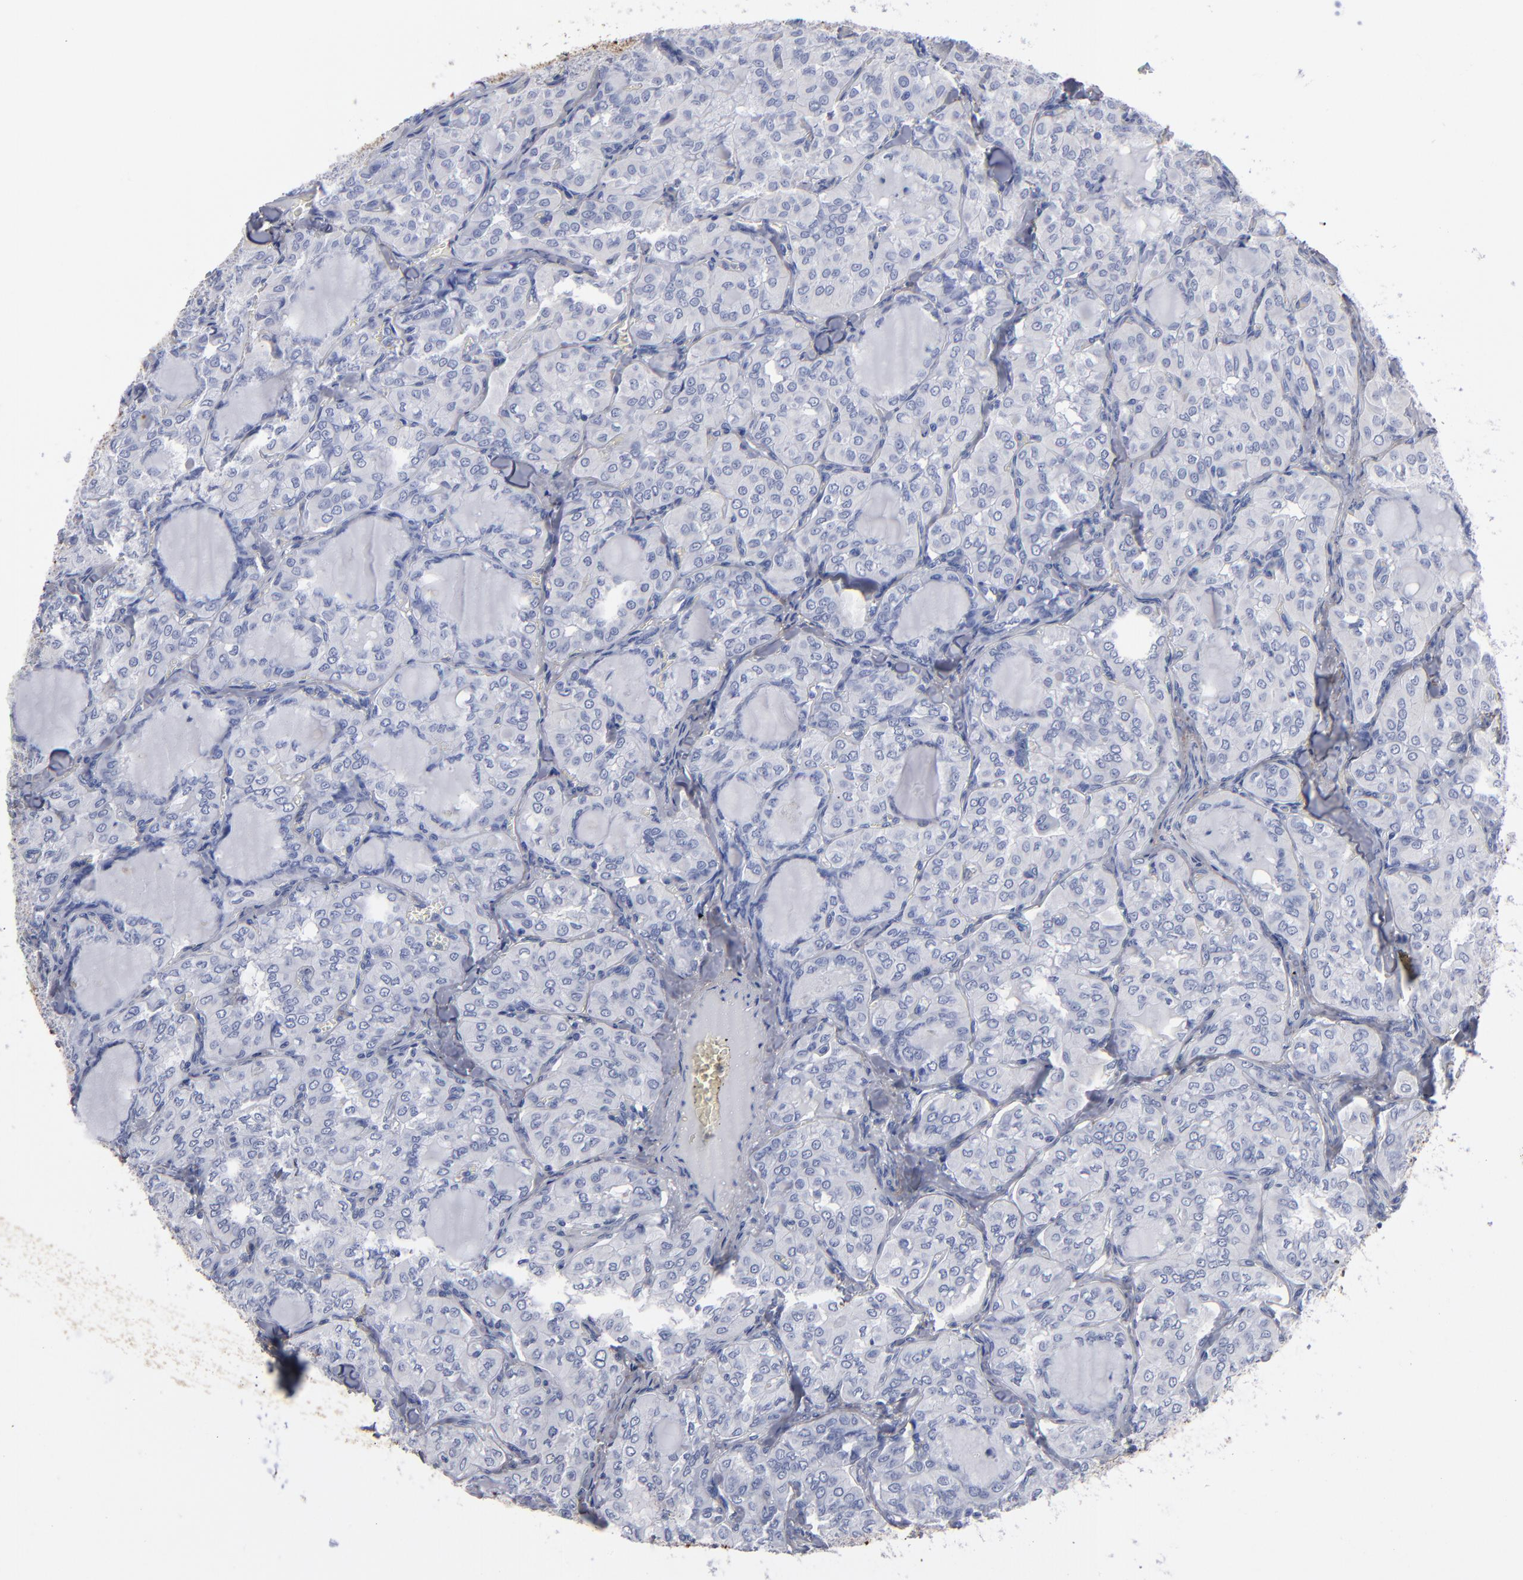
{"staining": {"intensity": "negative", "quantity": "none", "location": "none"}, "tissue": "thyroid cancer", "cell_type": "Tumor cells", "image_type": "cancer", "snomed": [{"axis": "morphology", "description": "Papillary adenocarcinoma, NOS"}, {"axis": "topography", "description": "Thyroid gland"}], "caption": "Immunohistochemistry micrograph of neoplastic tissue: thyroid cancer (papillary adenocarcinoma) stained with DAB (3,3'-diaminobenzidine) demonstrates no significant protein positivity in tumor cells.", "gene": "EMILIN1", "patient": {"sex": "male", "age": 20}}